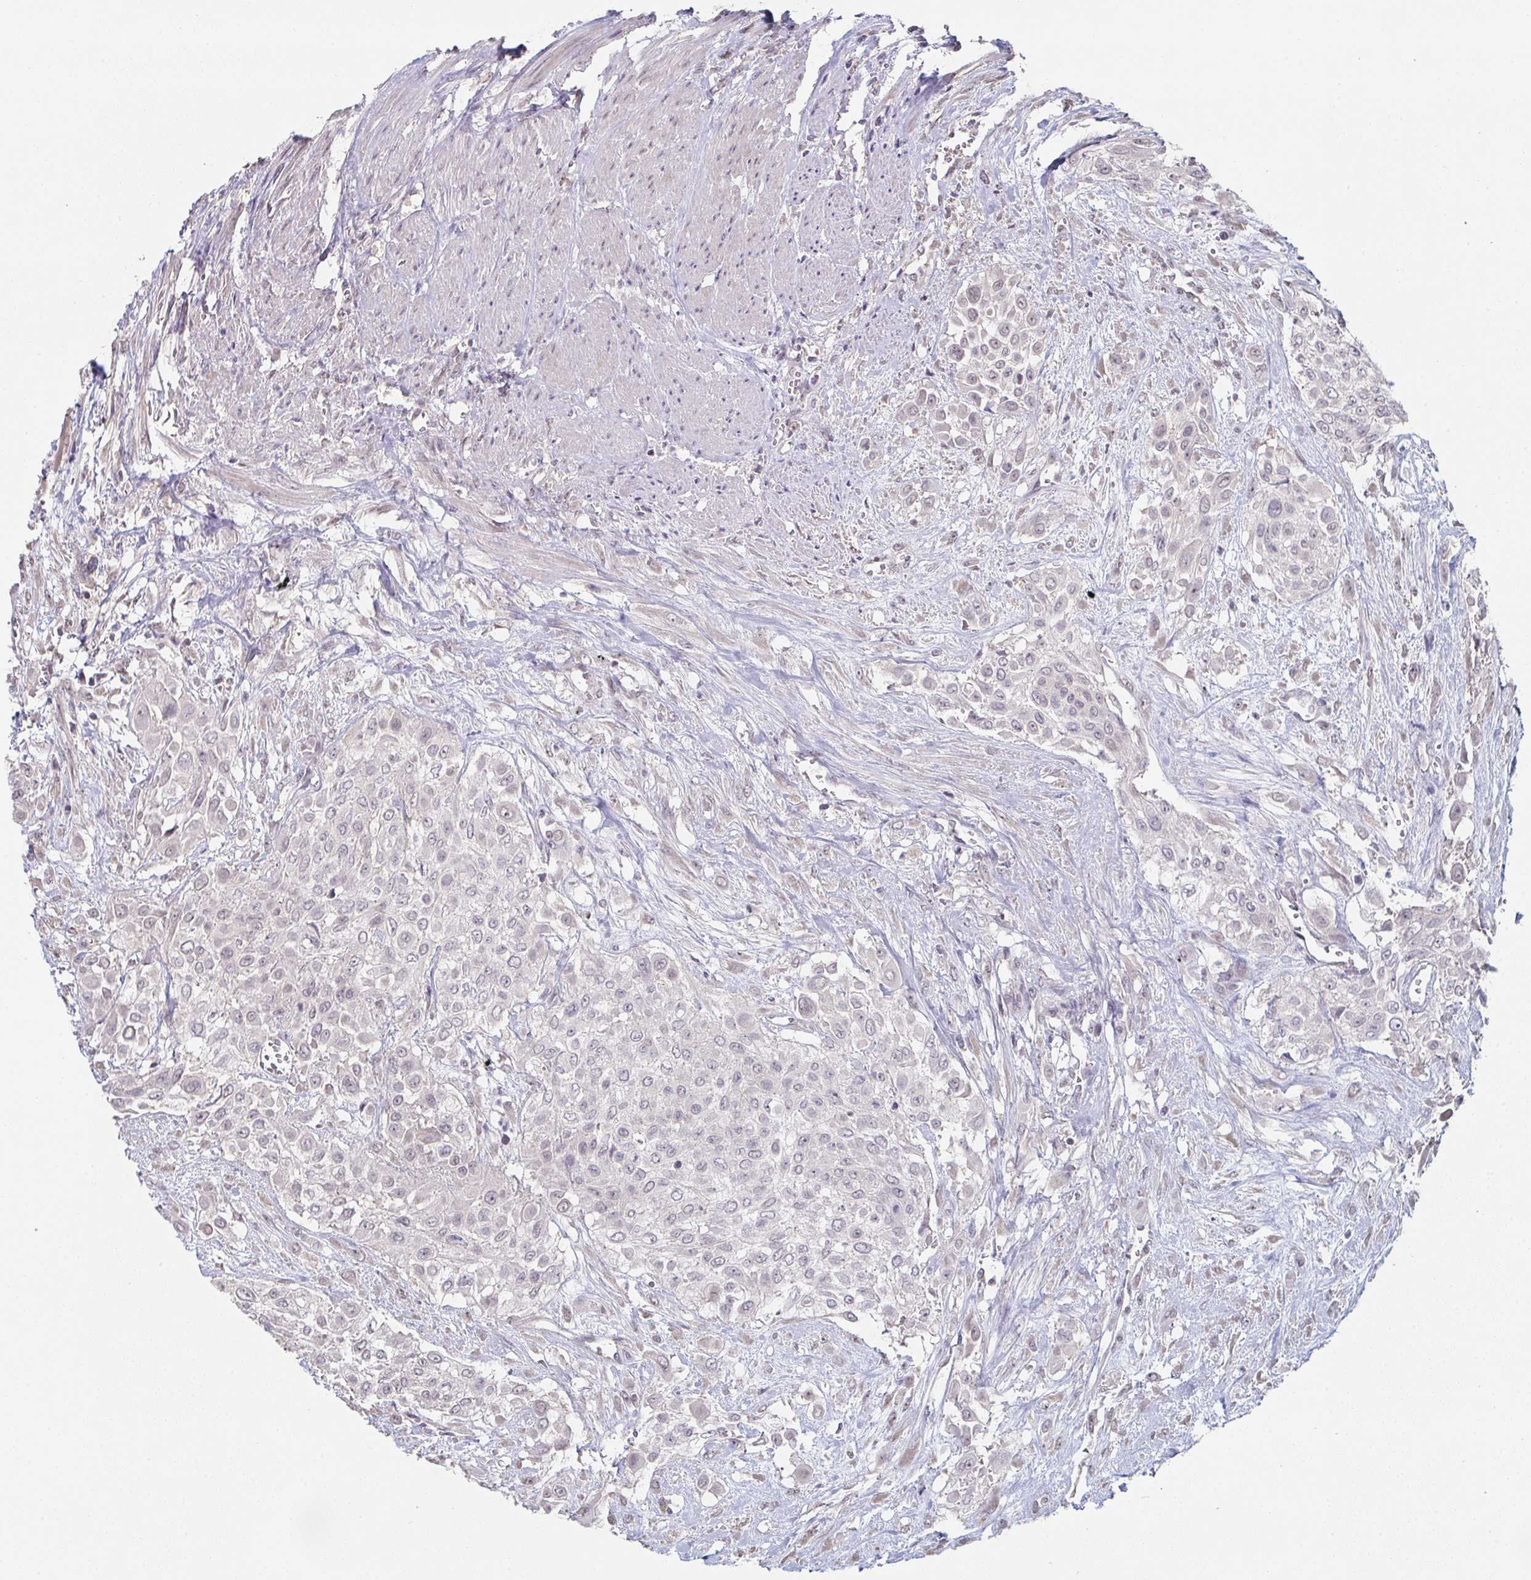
{"staining": {"intensity": "negative", "quantity": "none", "location": "none"}, "tissue": "urothelial cancer", "cell_type": "Tumor cells", "image_type": "cancer", "snomed": [{"axis": "morphology", "description": "Urothelial carcinoma, High grade"}, {"axis": "topography", "description": "Urinary bladder"}], "caption": "The IHC micrograph has no significant positivity in tumor cells of high-grade urothelial carcinoma tissue.", "gene": "ZNF214", "patient": {"sex": "male", "age": 57}}